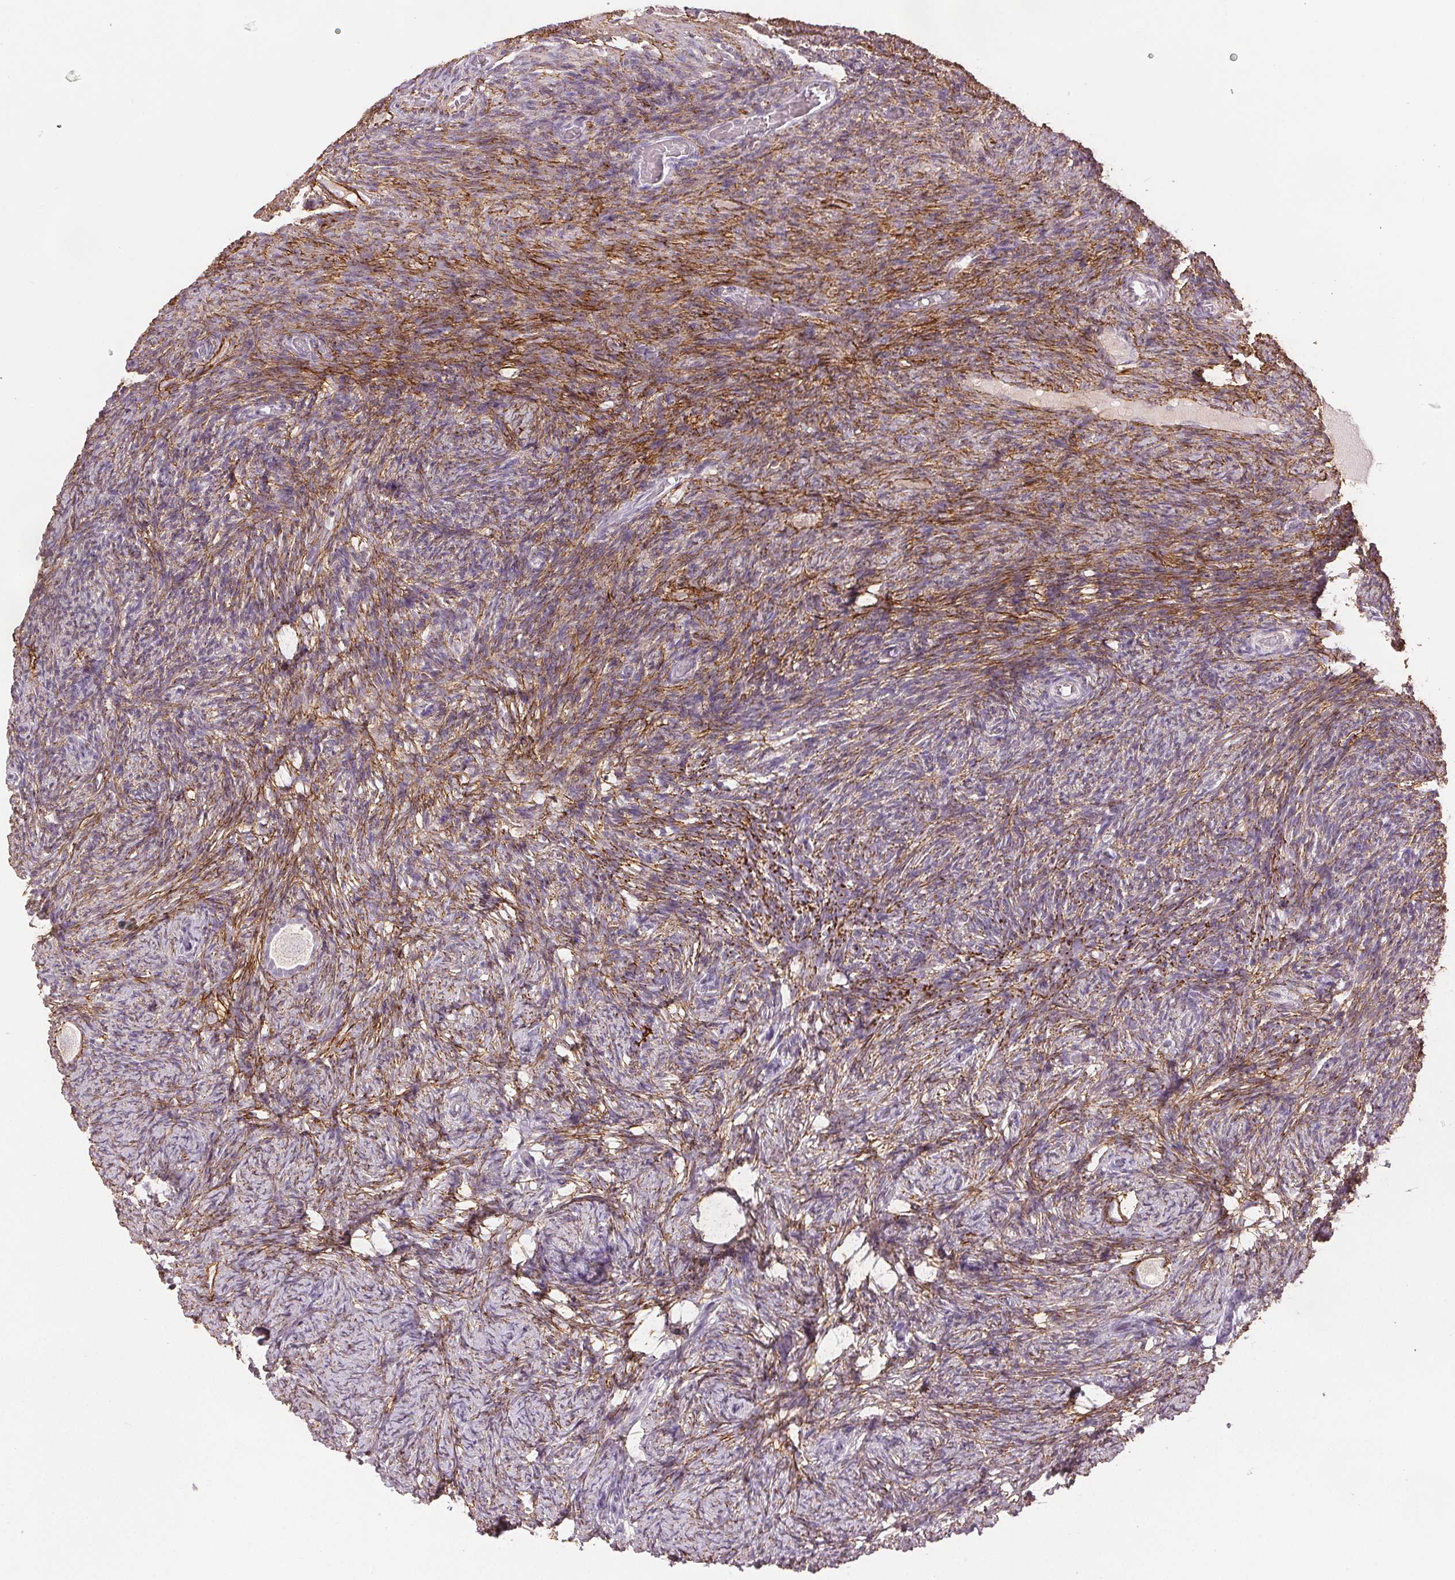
{"staining": {"intensity": "negative", "quantity": "none", "location": "none"}, "tissue": "ovary", "cell_type": "Follicle cells", "image_type": "normal", "snomed": [{"axis": "morphology", "description": "Normal tissue, NOS"}, {"axis": "topography", "description": "Ovary"}], "caption": "Follicle cells show no significant staining in benign ovary. (Stains: DAB immunohistochemistry with hematoxylin counter stain, Microscopy: brightfield microscopy at high magnification).", "gene": "FBN1", "patient": {"sex": "female", "age": 34}}